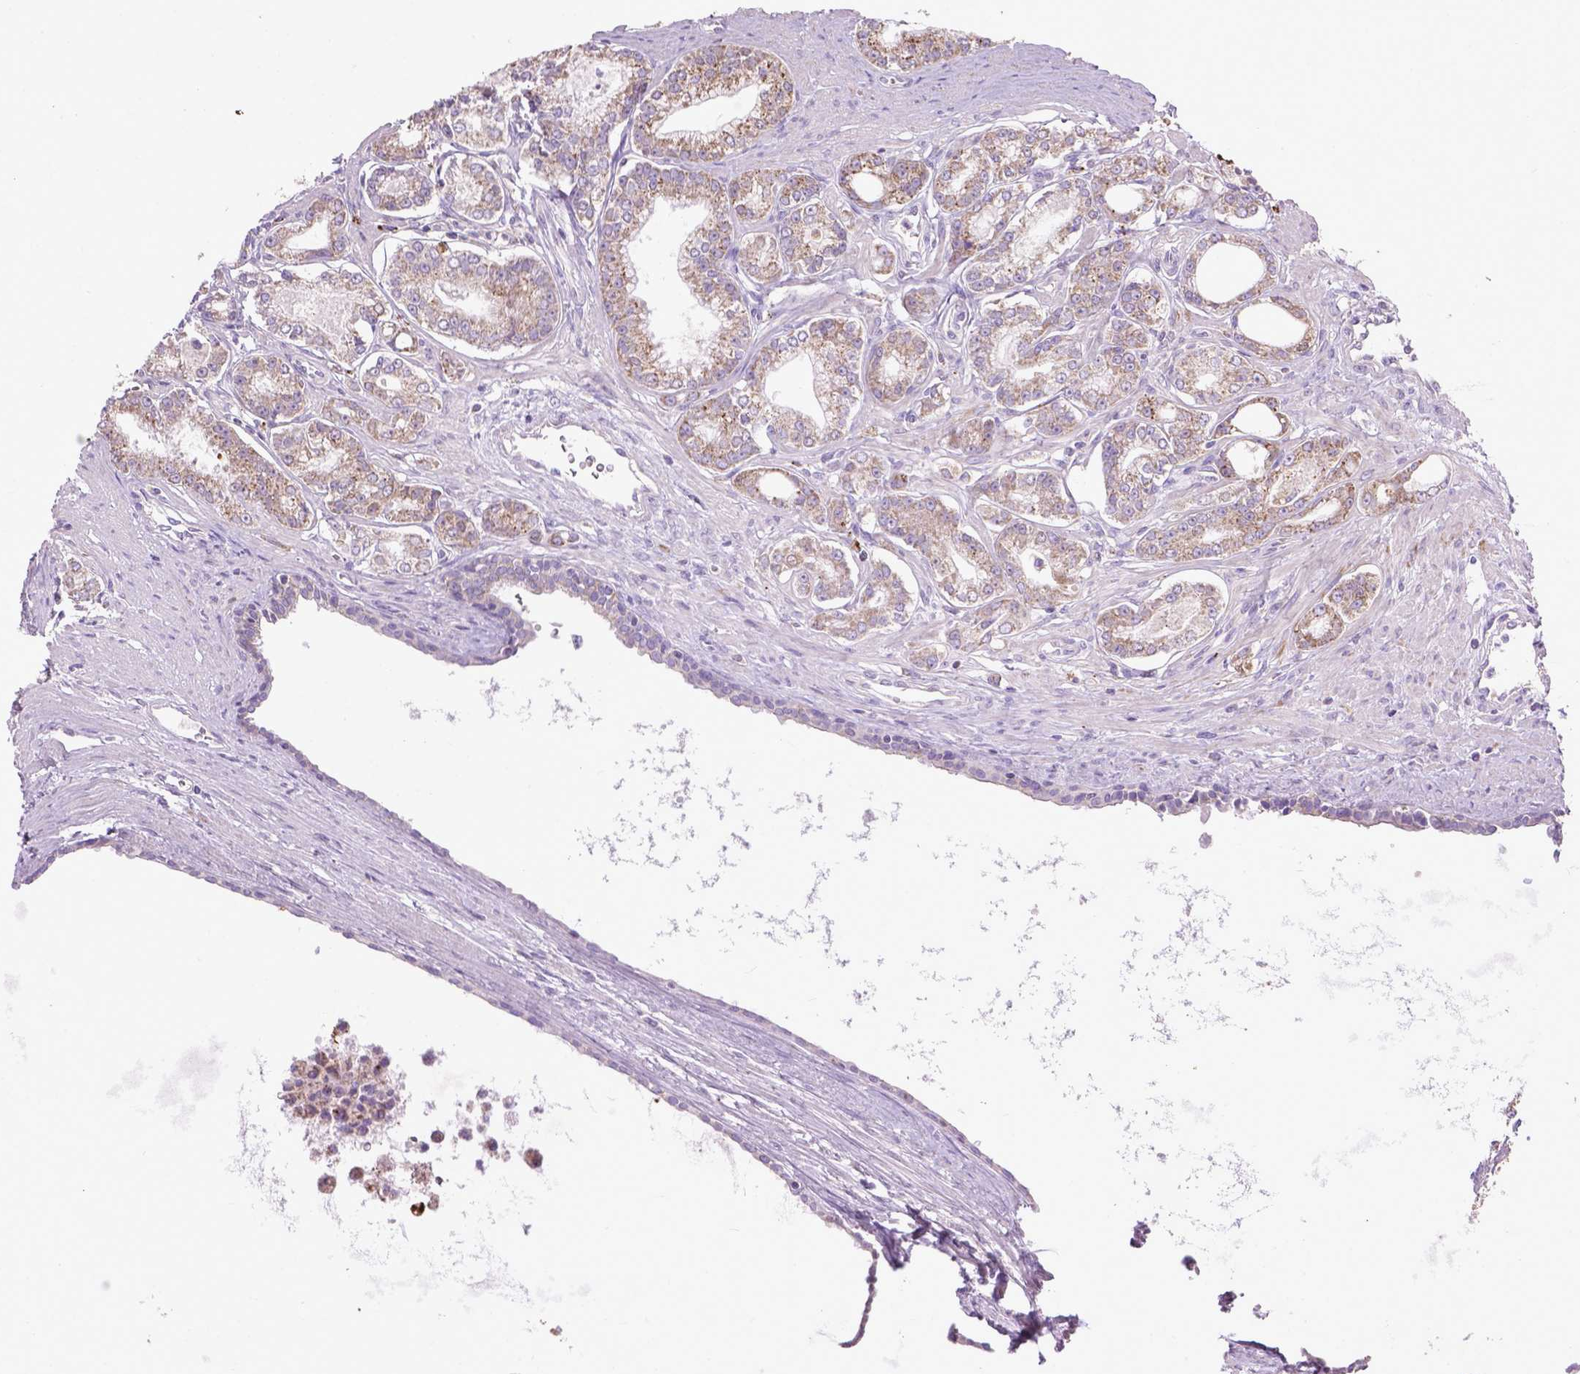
{"staining": {"intensity": "moderate", "quantity": ">75%", "location": "cytoplasmic/membranous"}, "tissue": "prostate cancer", "cell_type": "Tumor cells", "image_type": "cancer", "snomed": [{"axis": "morphology", "description": "Adenocarcinoma, NOS"}, {"axis": "topography", "description": "Prostate"}], "caption": "A medium amount of moderate cytoplasmic/membranous staining is seen in approximately >75% of tumor cells in adenocarcinoma (prostate) tissue.", "gene": "VDAC1", "patient": {"sex": "male", "age": 71}}